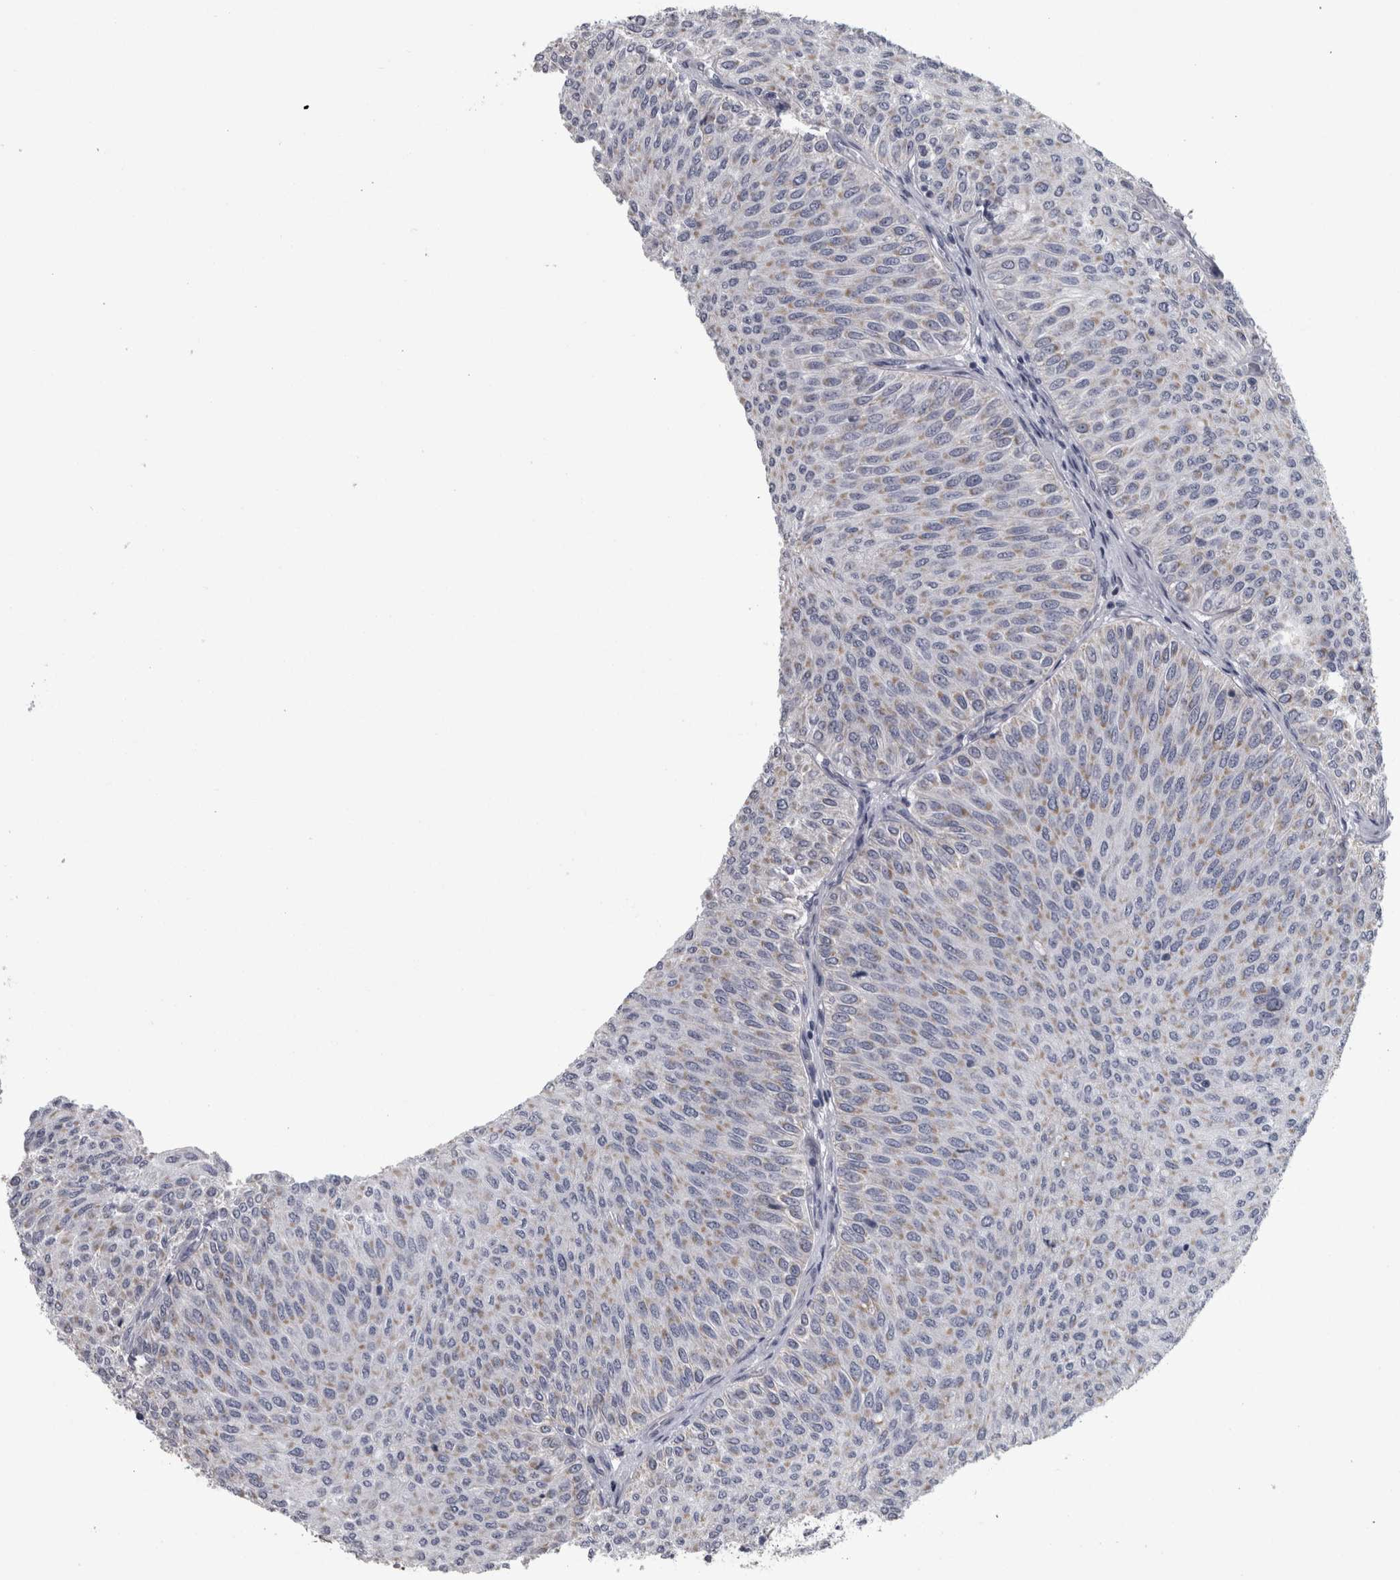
{"staining": {"intensity": "weak", "quantity": ">75%", "location": "cytoplasmic/membranous"}, "tissue": "urothelial cancer", "cell_type": "Tumor cells", "image_type": "cancer", "snomed": [{"axis": "morphology", "description": "Urothelial carcinoma, Low grade"}, {"axis": "topography", "description": "Urinary bladder"}], "caption": "DAB immunohistochemical staining of urothelial cancer demonstrates weak cytoplasmic/membranous protein expression in approximately >75% of tumor cells. (Brightfield microscopy of DAB IHC at high magnification).", "gene": "DBT", "patient": {"sex": "male", "age": 78}}